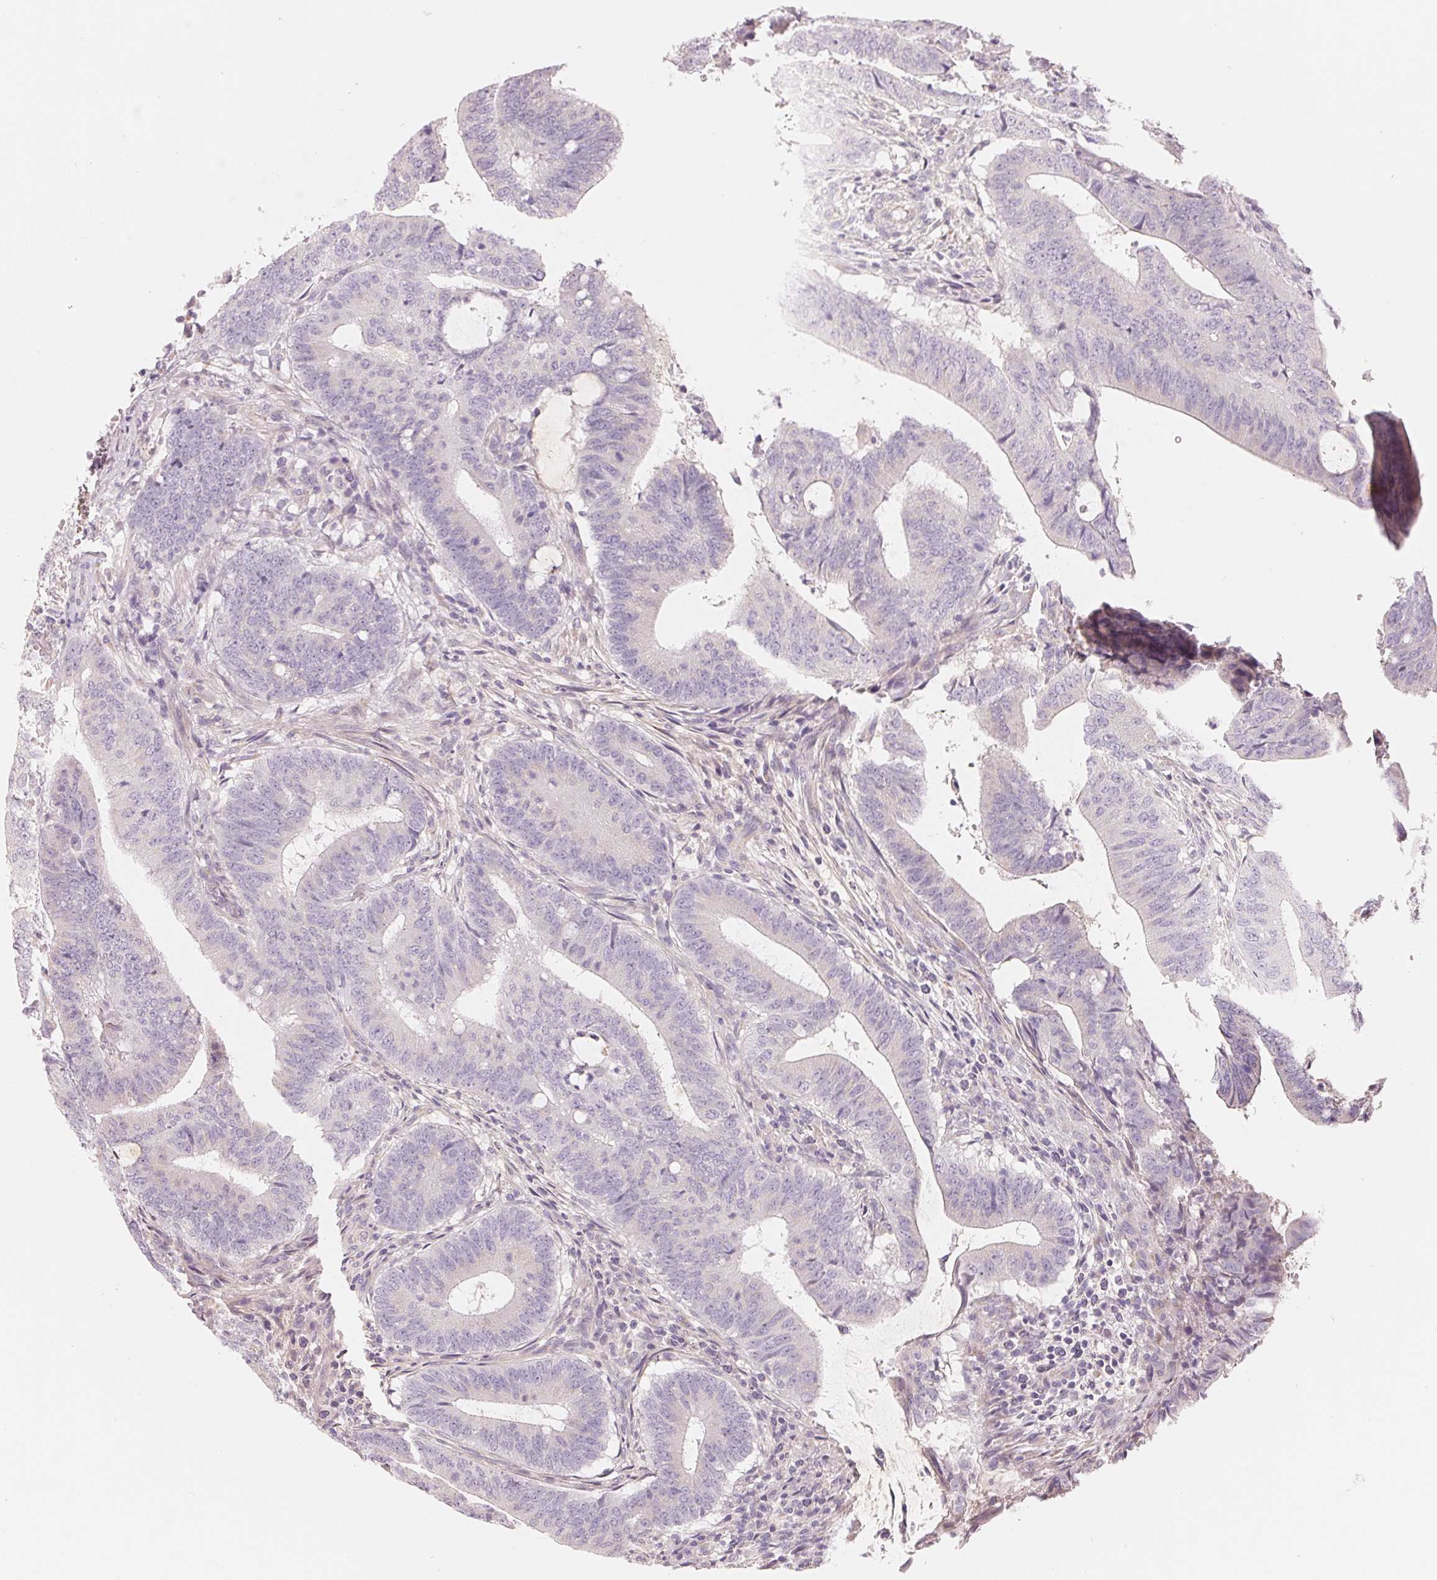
{"staining": {"intensity": "negative", "quantity": "none", "location": "none"}, "tissue": "colorectal cancer", "cell_type": "Tumor cells", "image_type": "cancer", "snomed": [{"axis": "morphology", "description": "Adenocarcinoma, NOS"}, {"axis": "topography", "description": "Colon"}], "caption": "Immunohistochemistry (IHC) photomicrograph of neoplastic tissue: human colorectal cancer (adenocarcinoma) stained with DAB displays no significant protein staining in tumor cells. (Immunohistochemistry, brightfield microscopy, high magnification).", "gene": "CFHR2", "patient": {"sex": "female", "age": 43}}